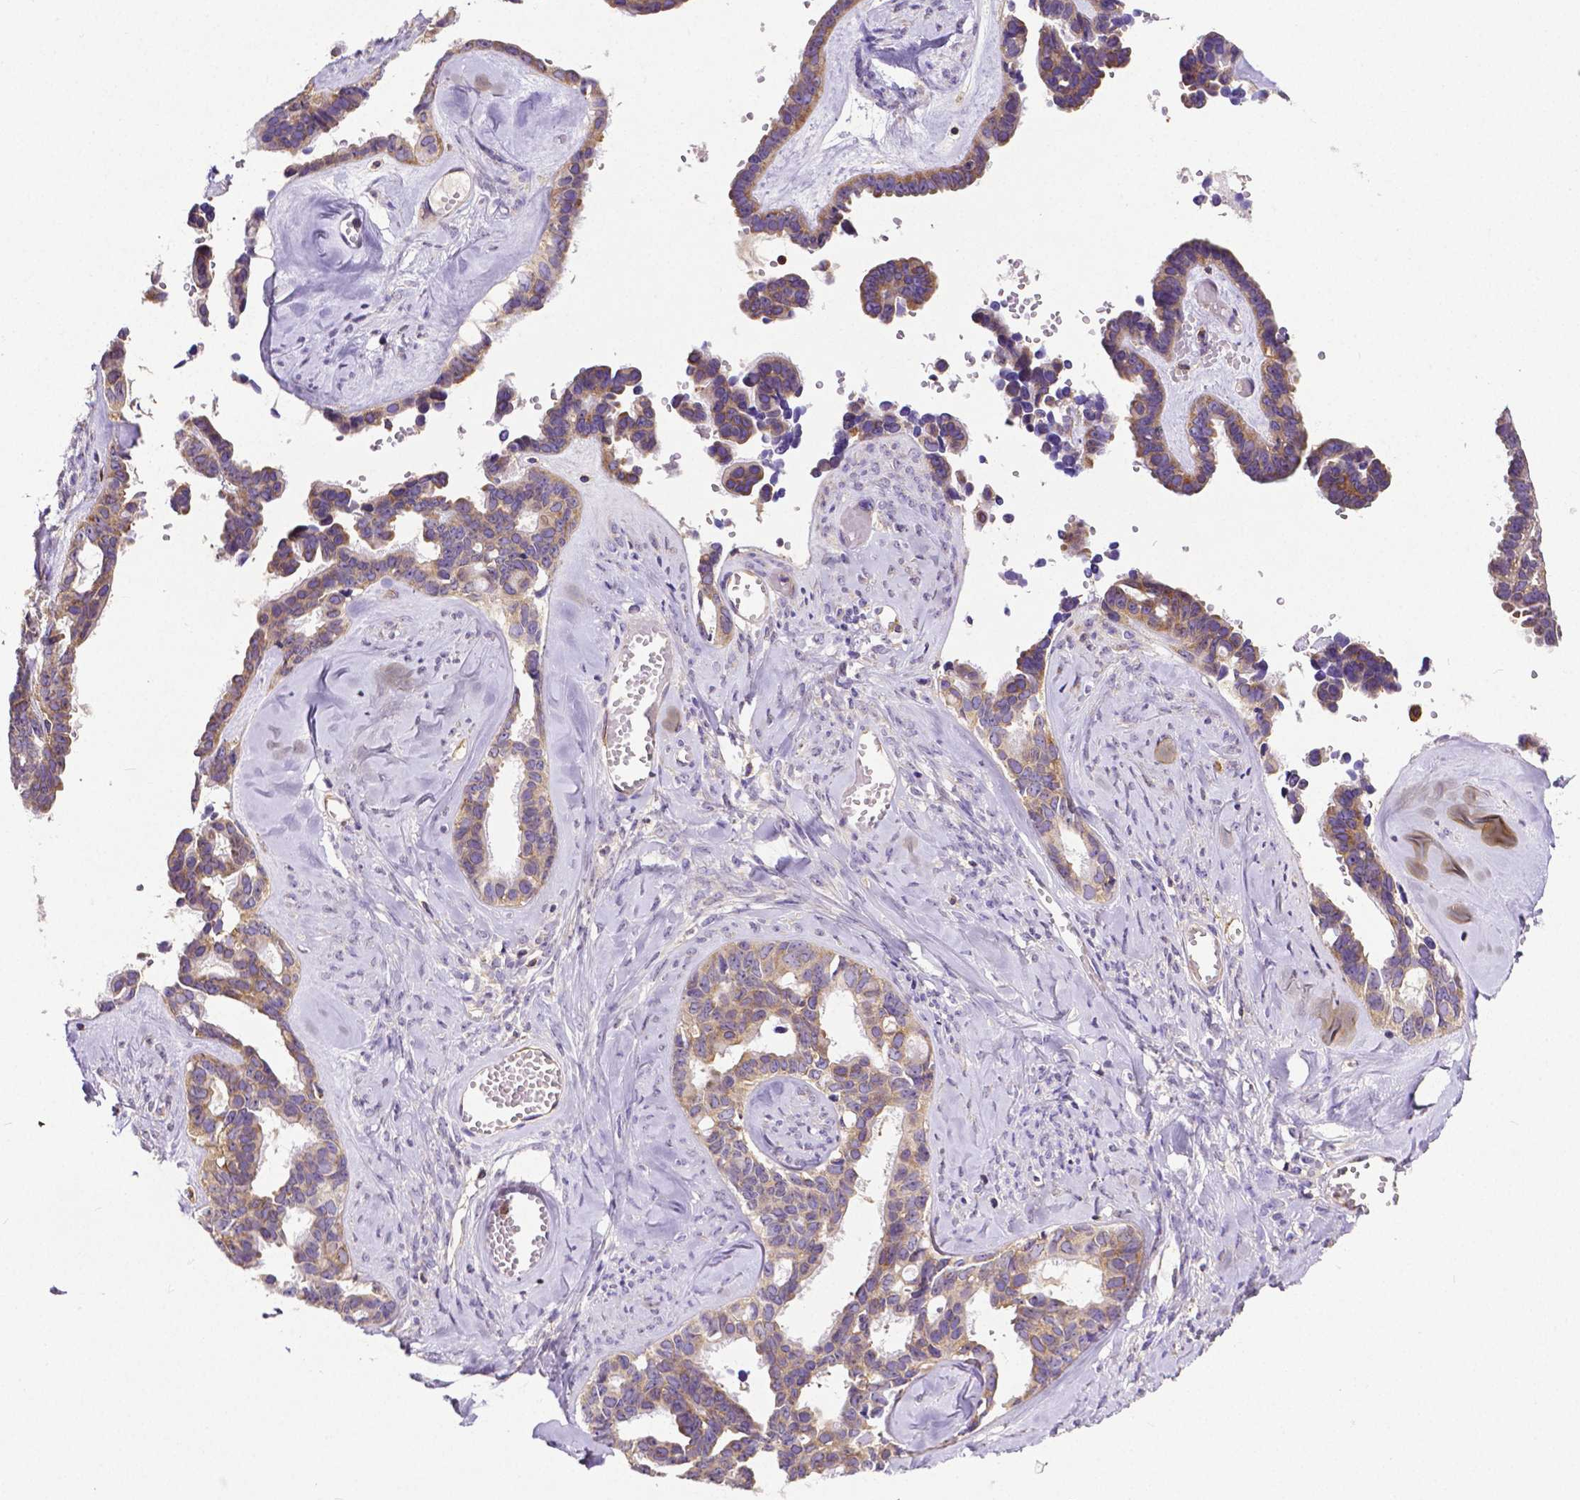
{"staining": {"intensity": "weak", "quantity": ">75%", "location": "cytoplasmic/membranous"}, "tissue": "ovarian cancer", "cell_type": "Tumor cells", "image_type": "cancer", "snomed": [{"axis": "morphology", "description": "Cystadenocarcinoma, serous, NOS"}, {"axis": "topography", "description": "Ovary"}], "caption": "Weak cytoplasmic/membranous protein staining is present in about >75% of tumor cells in ovarian cancer.", "gene": "DICER1", "patient": {"sex": "female", "age": 69}}